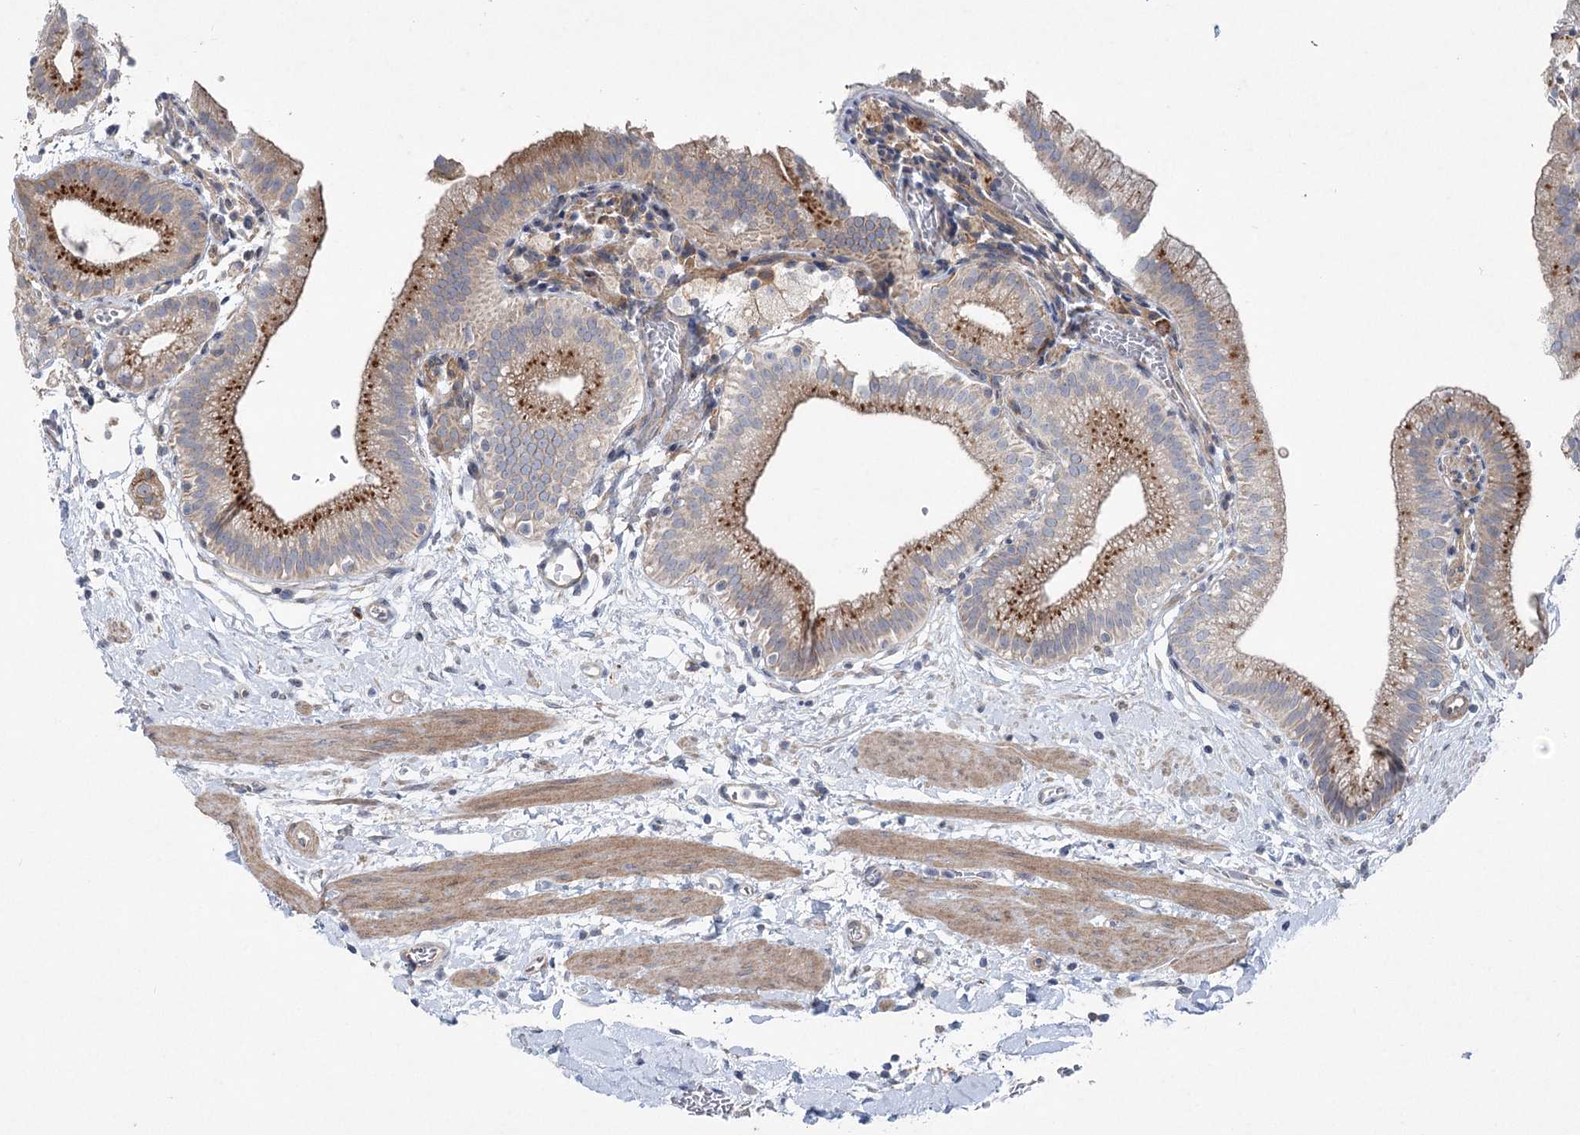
{"staining": {"intensity": "moderate", "quantity": "25%-75%", "location": "cytoplasmic/membranous"}, "tissue": "gallbladder", "cell_type": "Glandular cells", "image_type": "normal", "snomed": [{"axis": "morphology", "description": "Normal tissue, NOS"}, {"axis": "topography", "description": "Gallbladder"}], "caption": "An image of human gallbladder stained for a protein exhibits moderate cytoplasmic/membranous brown staining in glandular cells. (DAB (3,3'-diaminobenzidine) IHC with brightfield microscopy, high magnification).", "gene": "SCN11A", "patient": {"sex": "male", "age": 55}}